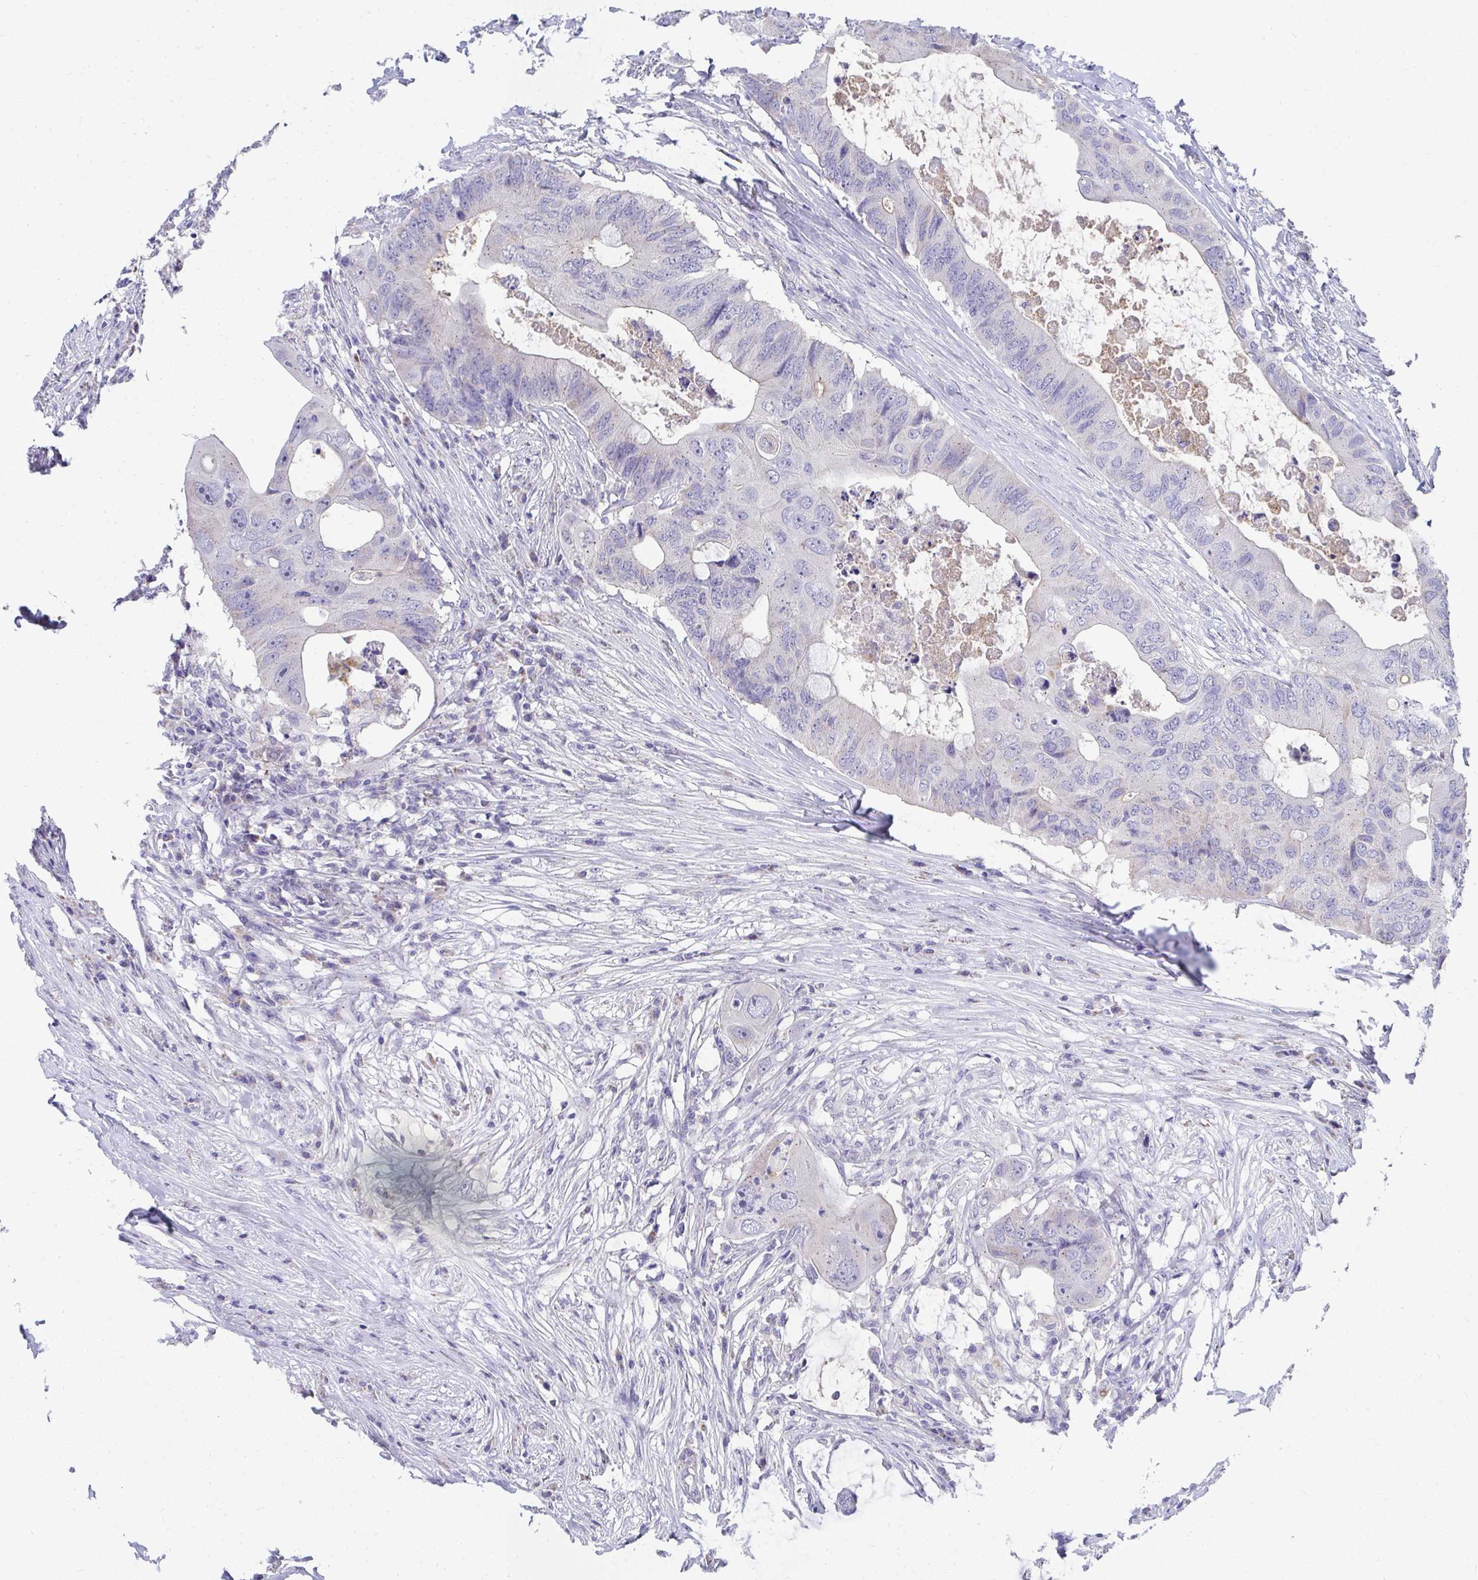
{"staining": {"intensity": "negative", "quantity": "none", "location": "none"}, "tissue": "colorectal cancer", "cell_type": "Tumor cells", "image_type": "cancer", "snomed": [{"axis": "morphology", "description": "Adenocarcinoma, NOS"}, {"axis": "topography", "description": "Colon"}], "caption": "This is an IHC image of human adenocarcinoma (colorectal). There is no positivity in tumor cells.", "gene": "TMPRSS2", "patient": {"sex": "male", "age": 71}}